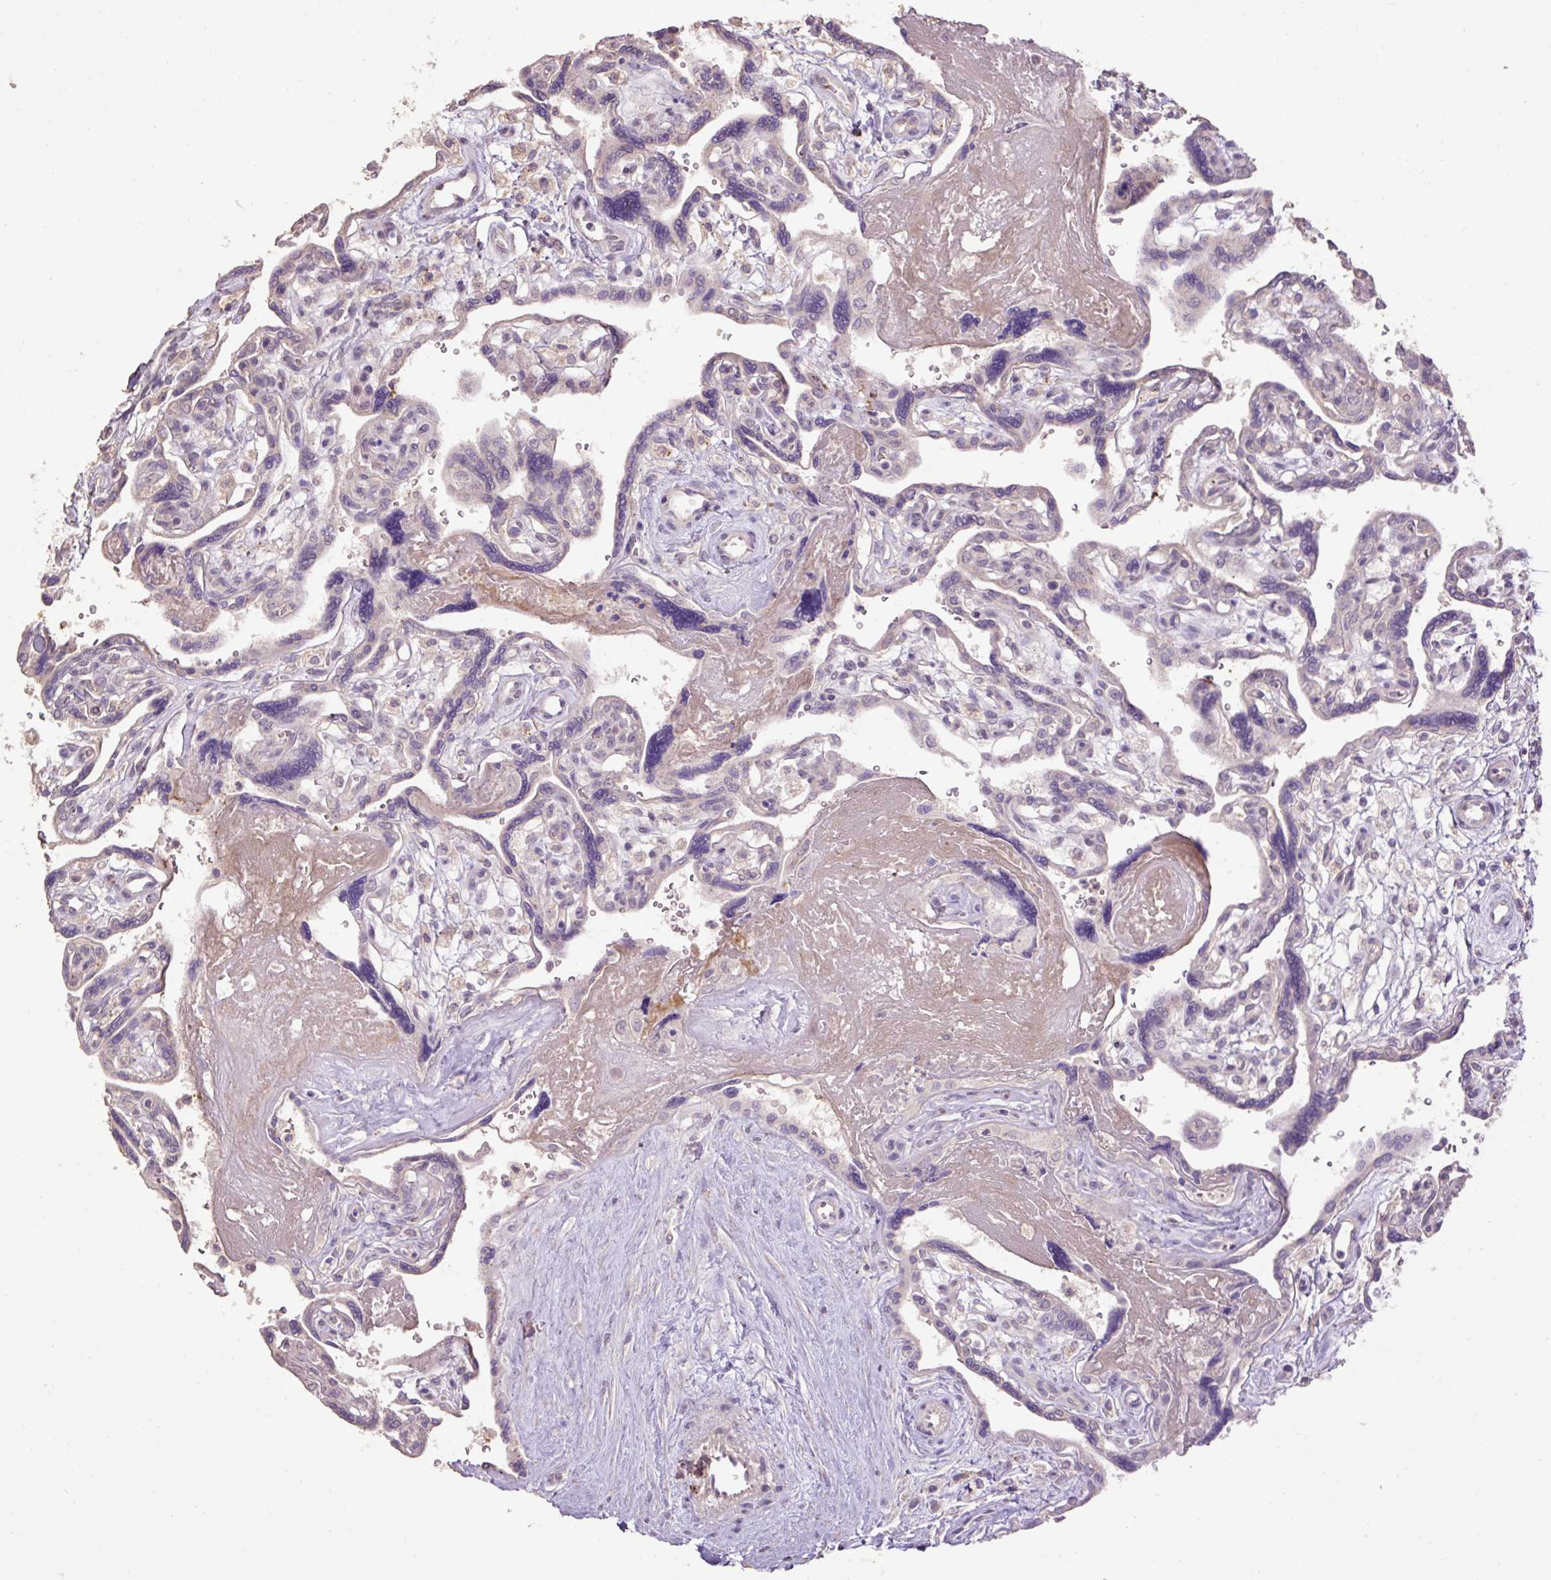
{"staining": {"intensity": "moderate", "quantity": "<25%", "location": "cytoplasmic/membranous"}, "tissue": "placenta", "cell_type": "Decidual cells", "image_type": "normal", "snomed": [{"axis": "morphology", "description": "Normal tissue, NOS"}, {"axis": "topography", "description": "Placenta"}], "caption": "A high-resolution image shows IHC staining of normal placenta, which reveals moderate cytoplasmic/membranous positivity in about <25% of decidual cells.", "gene": "LRTM2", "patient": {"sex": "female", "age": 39}}